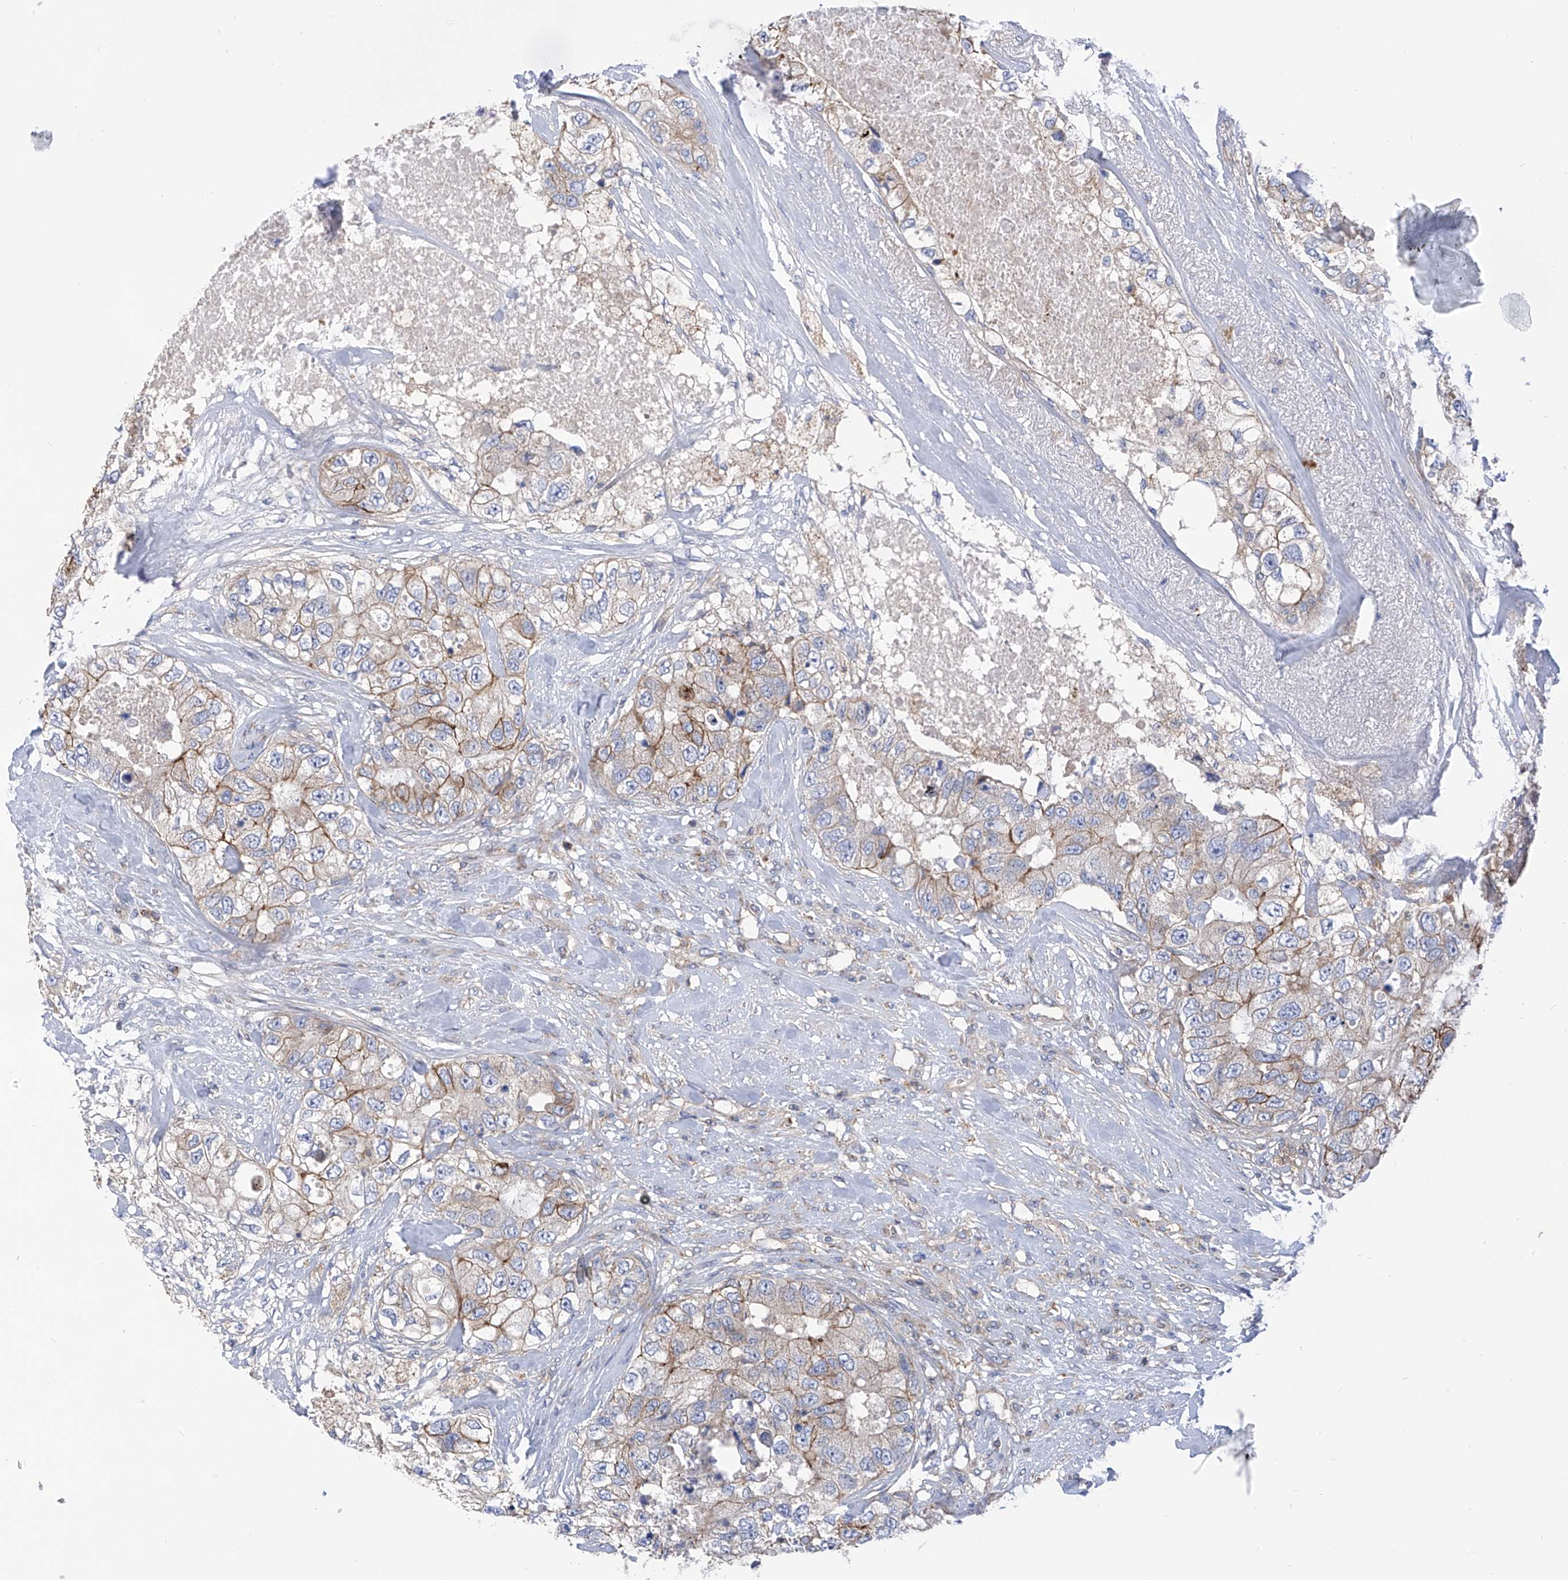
{"staining": {"intensity": "moderate", "quantity": "25%-75%", "location": "cytoplasmic/membranous"}, "tissue": "breast cancer", "cell_type": "Tumor cells", "image_type": "cancer", "snomed": [{"axis": "morphology", "description": "Duct carcinoma"}, {"axis": "topography", "description": "Breast"}], "caption": "Human breast infiltrating ductal carcinoma stained with a protein marker exhibits moderate staining in tumor cells.", "gene": "P2RX7", "patient": {"sex": "female", "age": 62}}